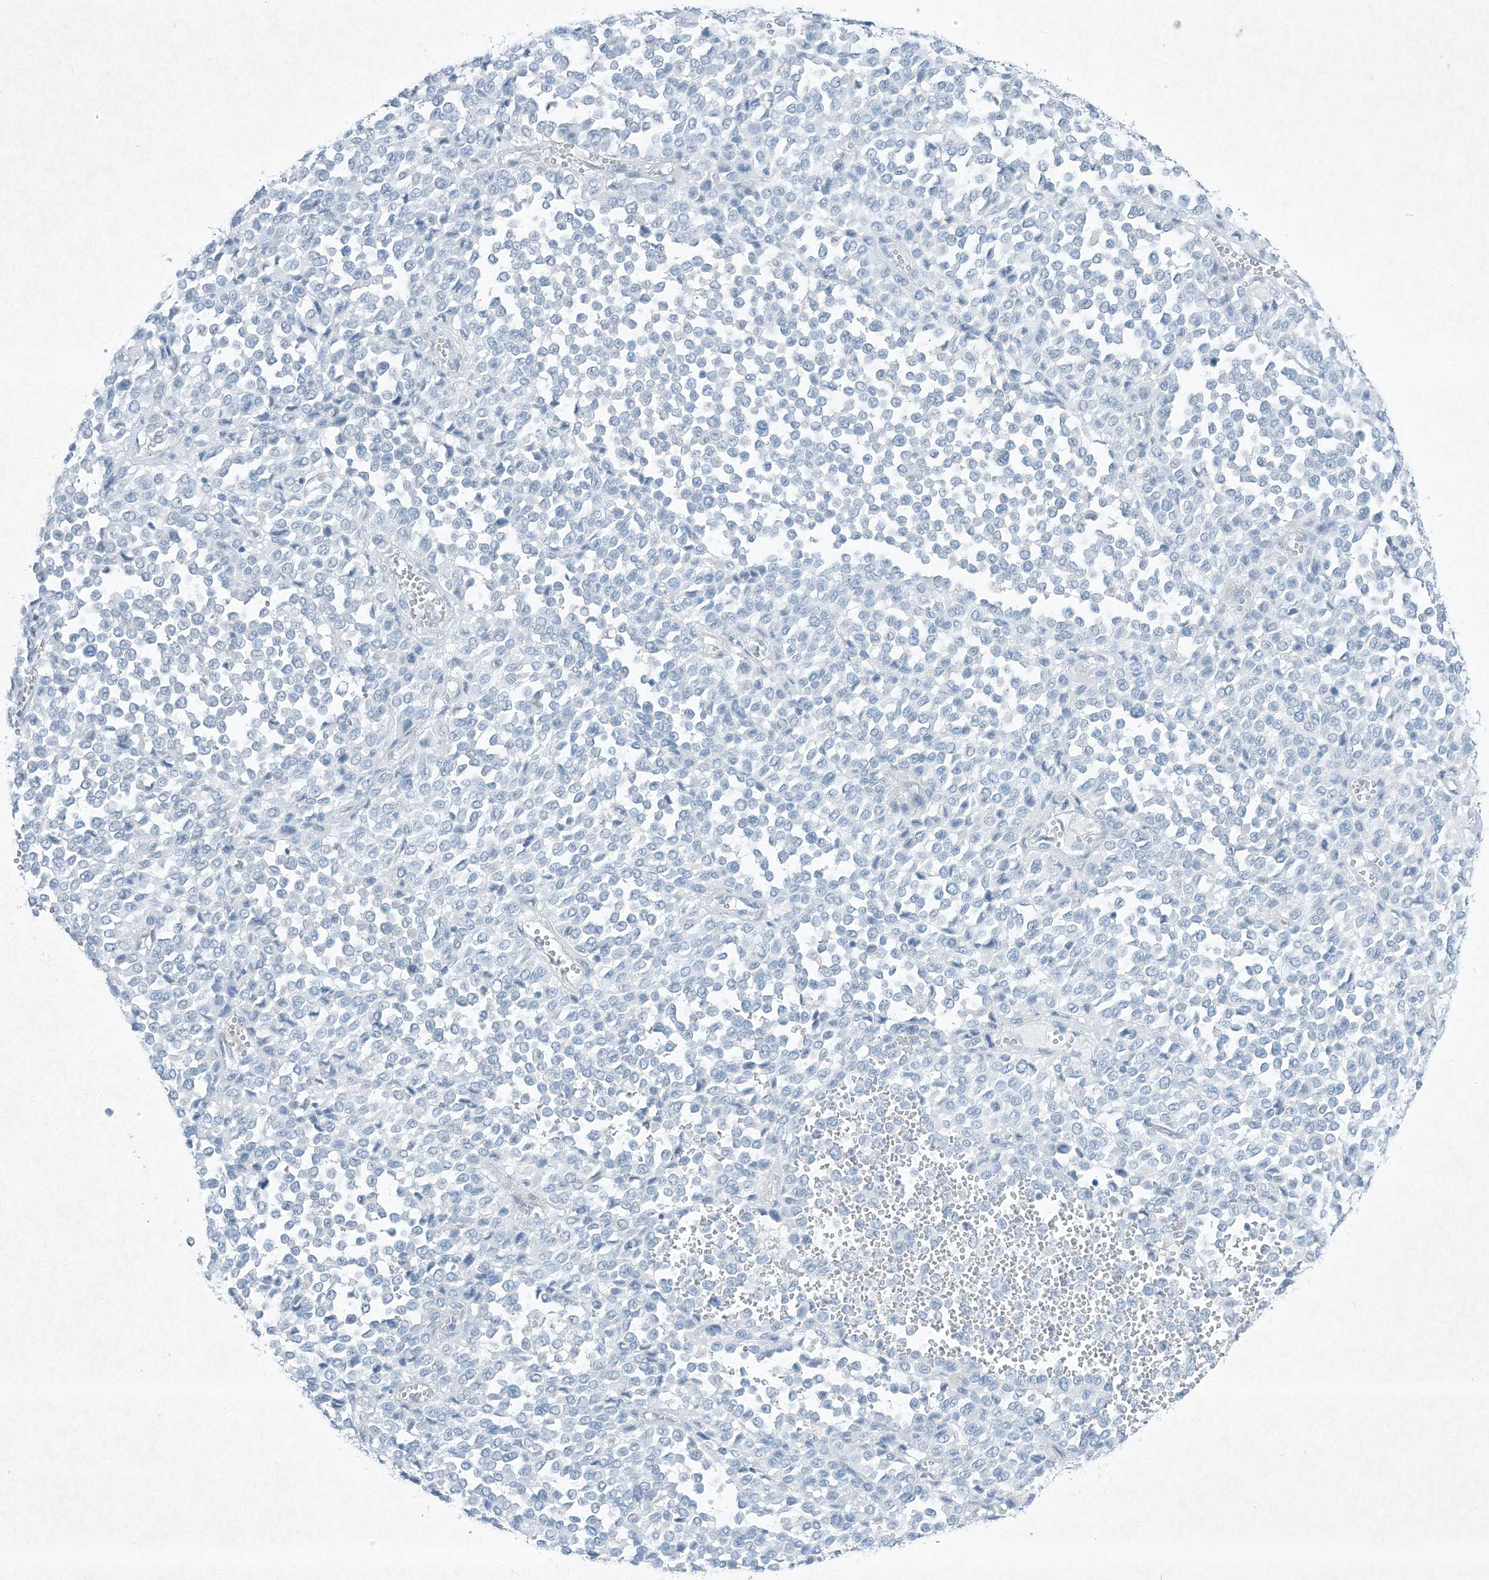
{"staining": {"intensity": "negative", "quantity": "none", "location": "none"}, "tissue": "melanoma", "cell_type": "Tumor cells", "image_type": "cancer", "snomed": [{"axis": "morphology", "description": "Malignant melanoma, Metastatic site"}, {"axis": "topography", "description": "Pancreas"}], "caption": "Immunohistochemistry (IHC) of melanoma reveals no staining in tumor cells. The staining is performed using DAB brown chromogen with nuclei counter-stained in using hematoxylin.", "gene": "PGM5", "patient": {"sex": "female", "age": 30}}